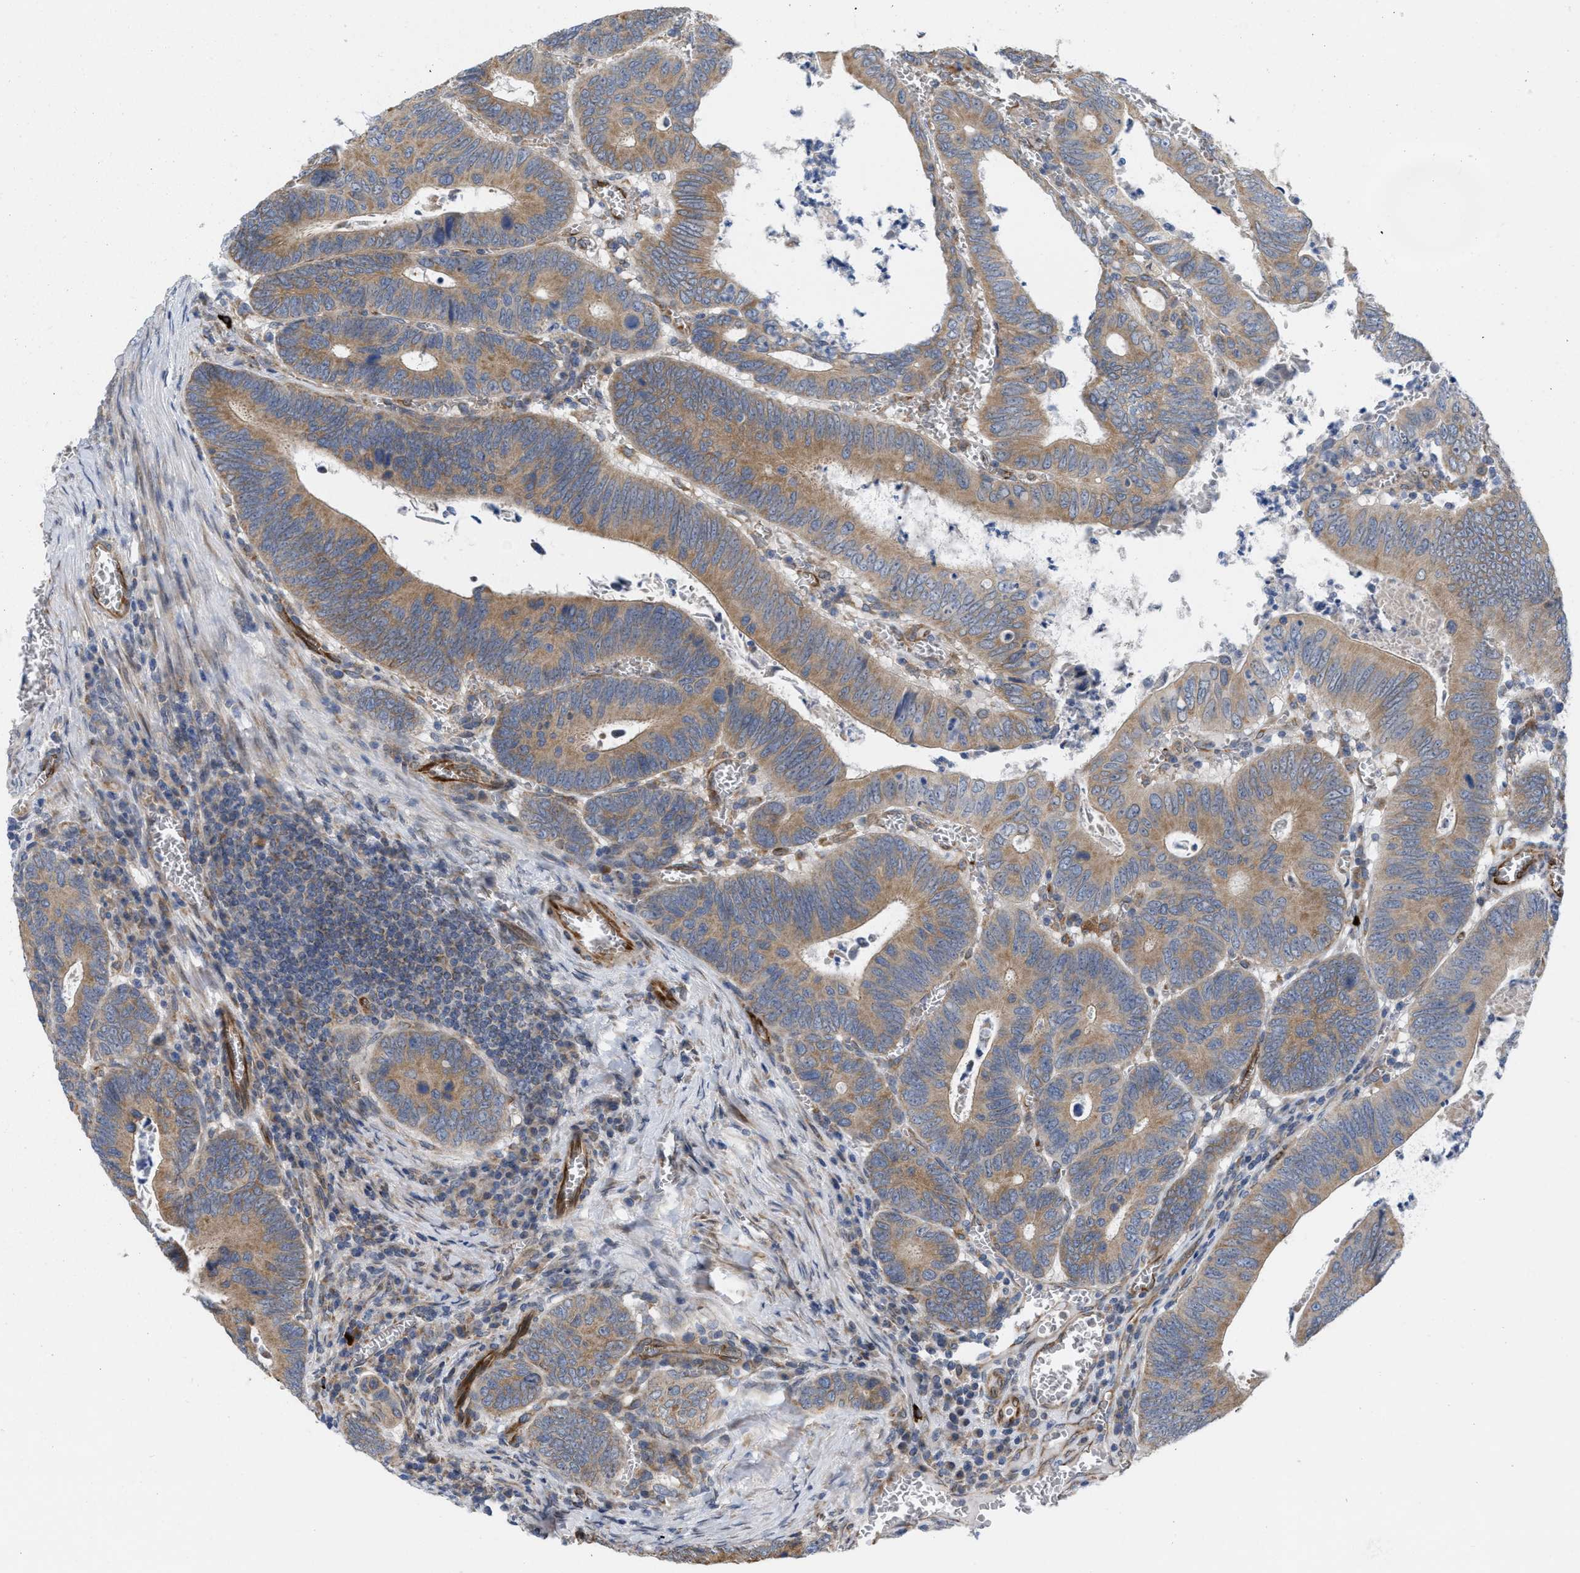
{"staining": {"intensity": "moderate", "quantity": ">75%", "location": "cytoplasmic/membranous"}, "tissue": "colorectal cancer", "cell_type": "Tumor cells", "image_type": "cancer", "snomed": [{"axis": "morphology", "description": "Inflammation, NOS"}, {"axis": "morphology", "description": "Adenocarcinoma, NOS"}, {"axis": "topography", "description": "Colon"}], "caption": "IHC (DAB) staining of colorectal cancer exhibits moderate cytoplasmic/membranous protein staining in about >75% of tumor cells. (DAB (3,3'-diaminobenzidine) = brown stain, brightfield microscopy at high magnification).", "gene": "EOGT", "patient": {"sex": "male", "age": 72}}